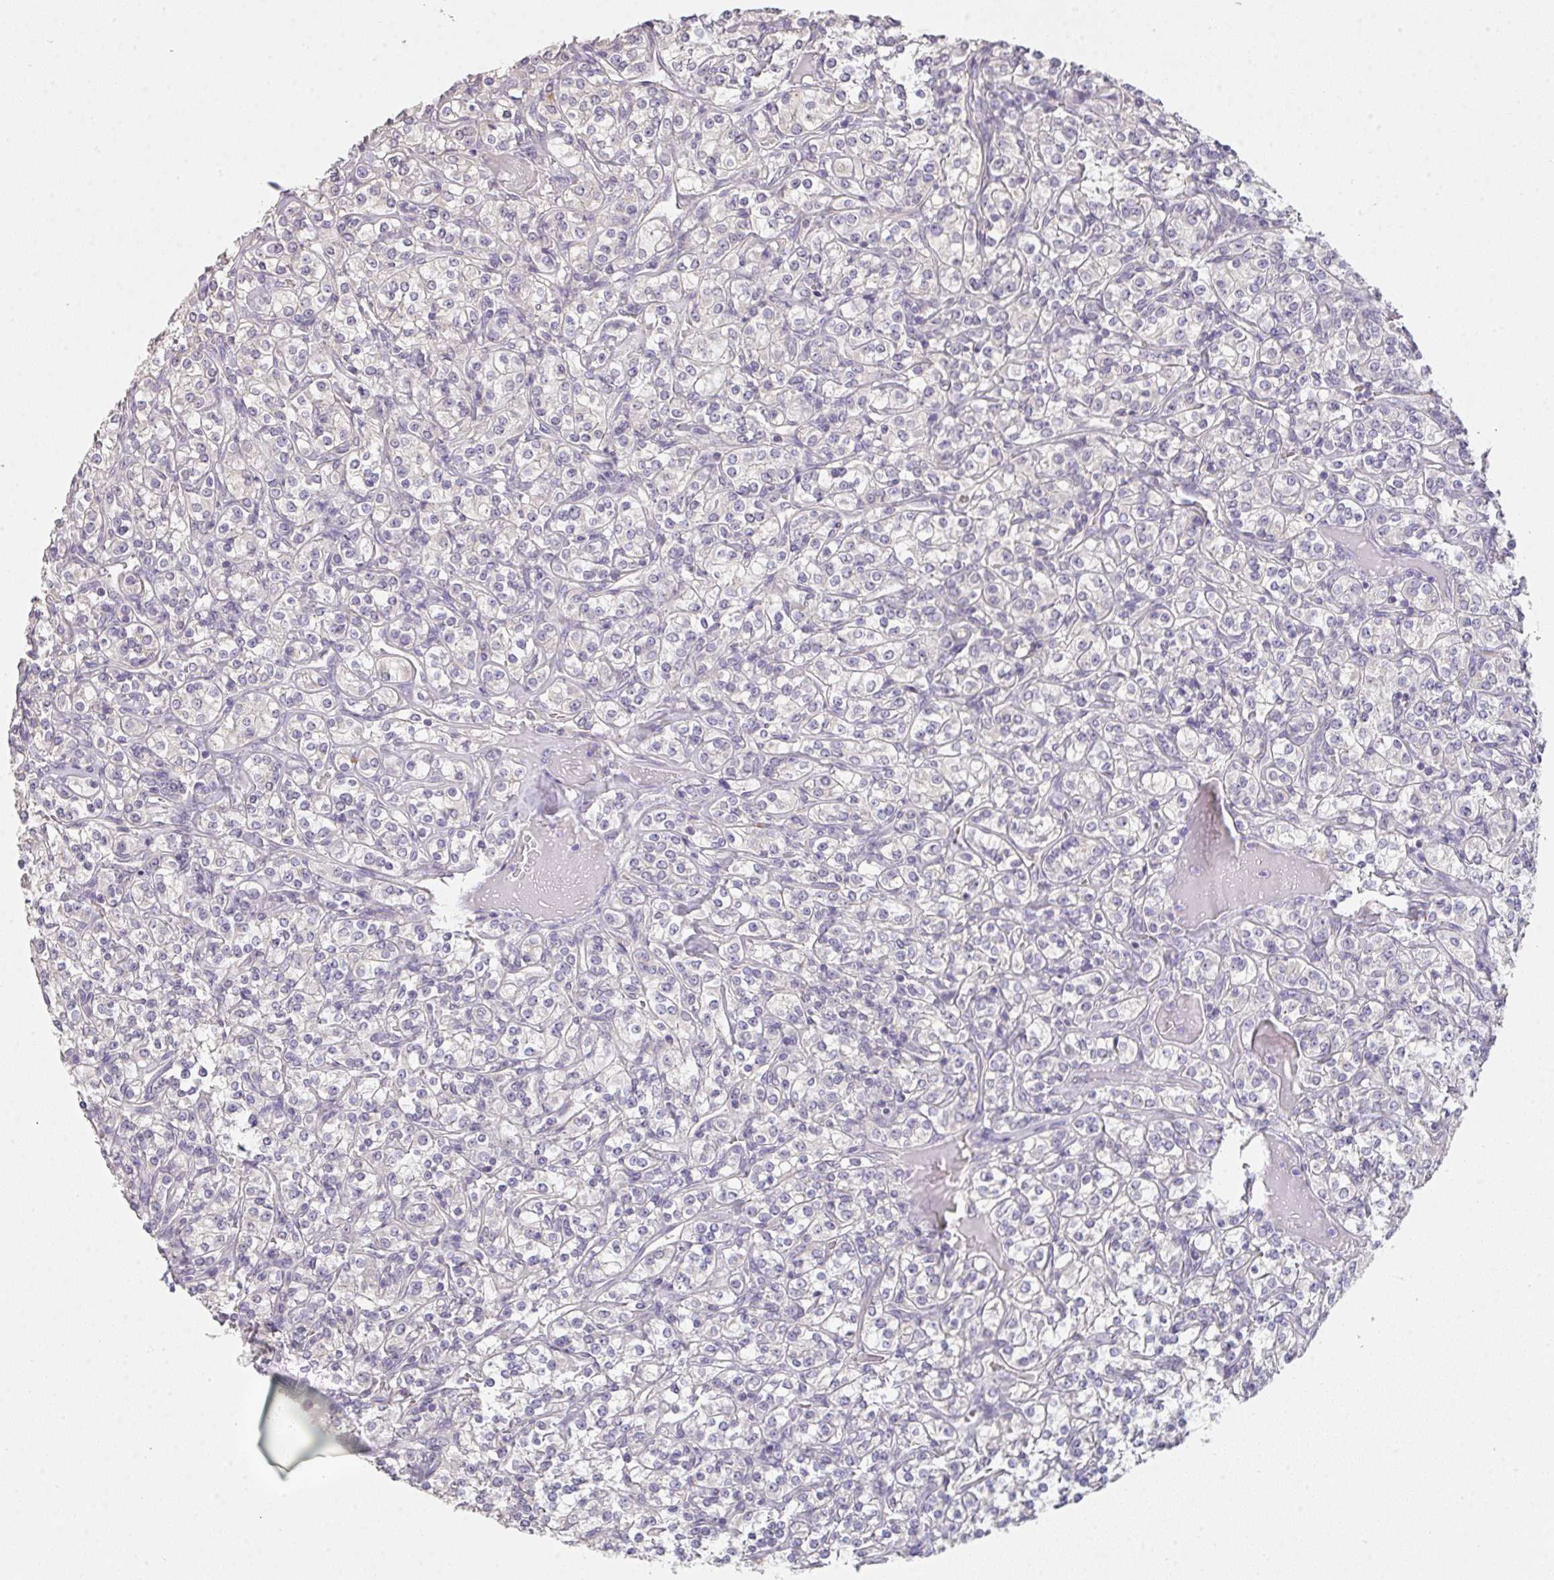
{"staining": {"intensity": "negative", "quantity": "none", "location": "none"}, "tissue": "renal cancer", "cell_type": "Tumor cells", "image_type": "cancer", "snomed": [{"axis": "morphology", "description": "Adenocarcinoma, NOS"}, {"axis": "topography", "description": "Kidney"}], "caption": "This is a histopathology image of immunohistochemistry (IHC) staining of renal cancer, which shows no expression in tumor cells.", "gene": "TMEM219", "patient": {"sex": "male", "age": 77}}